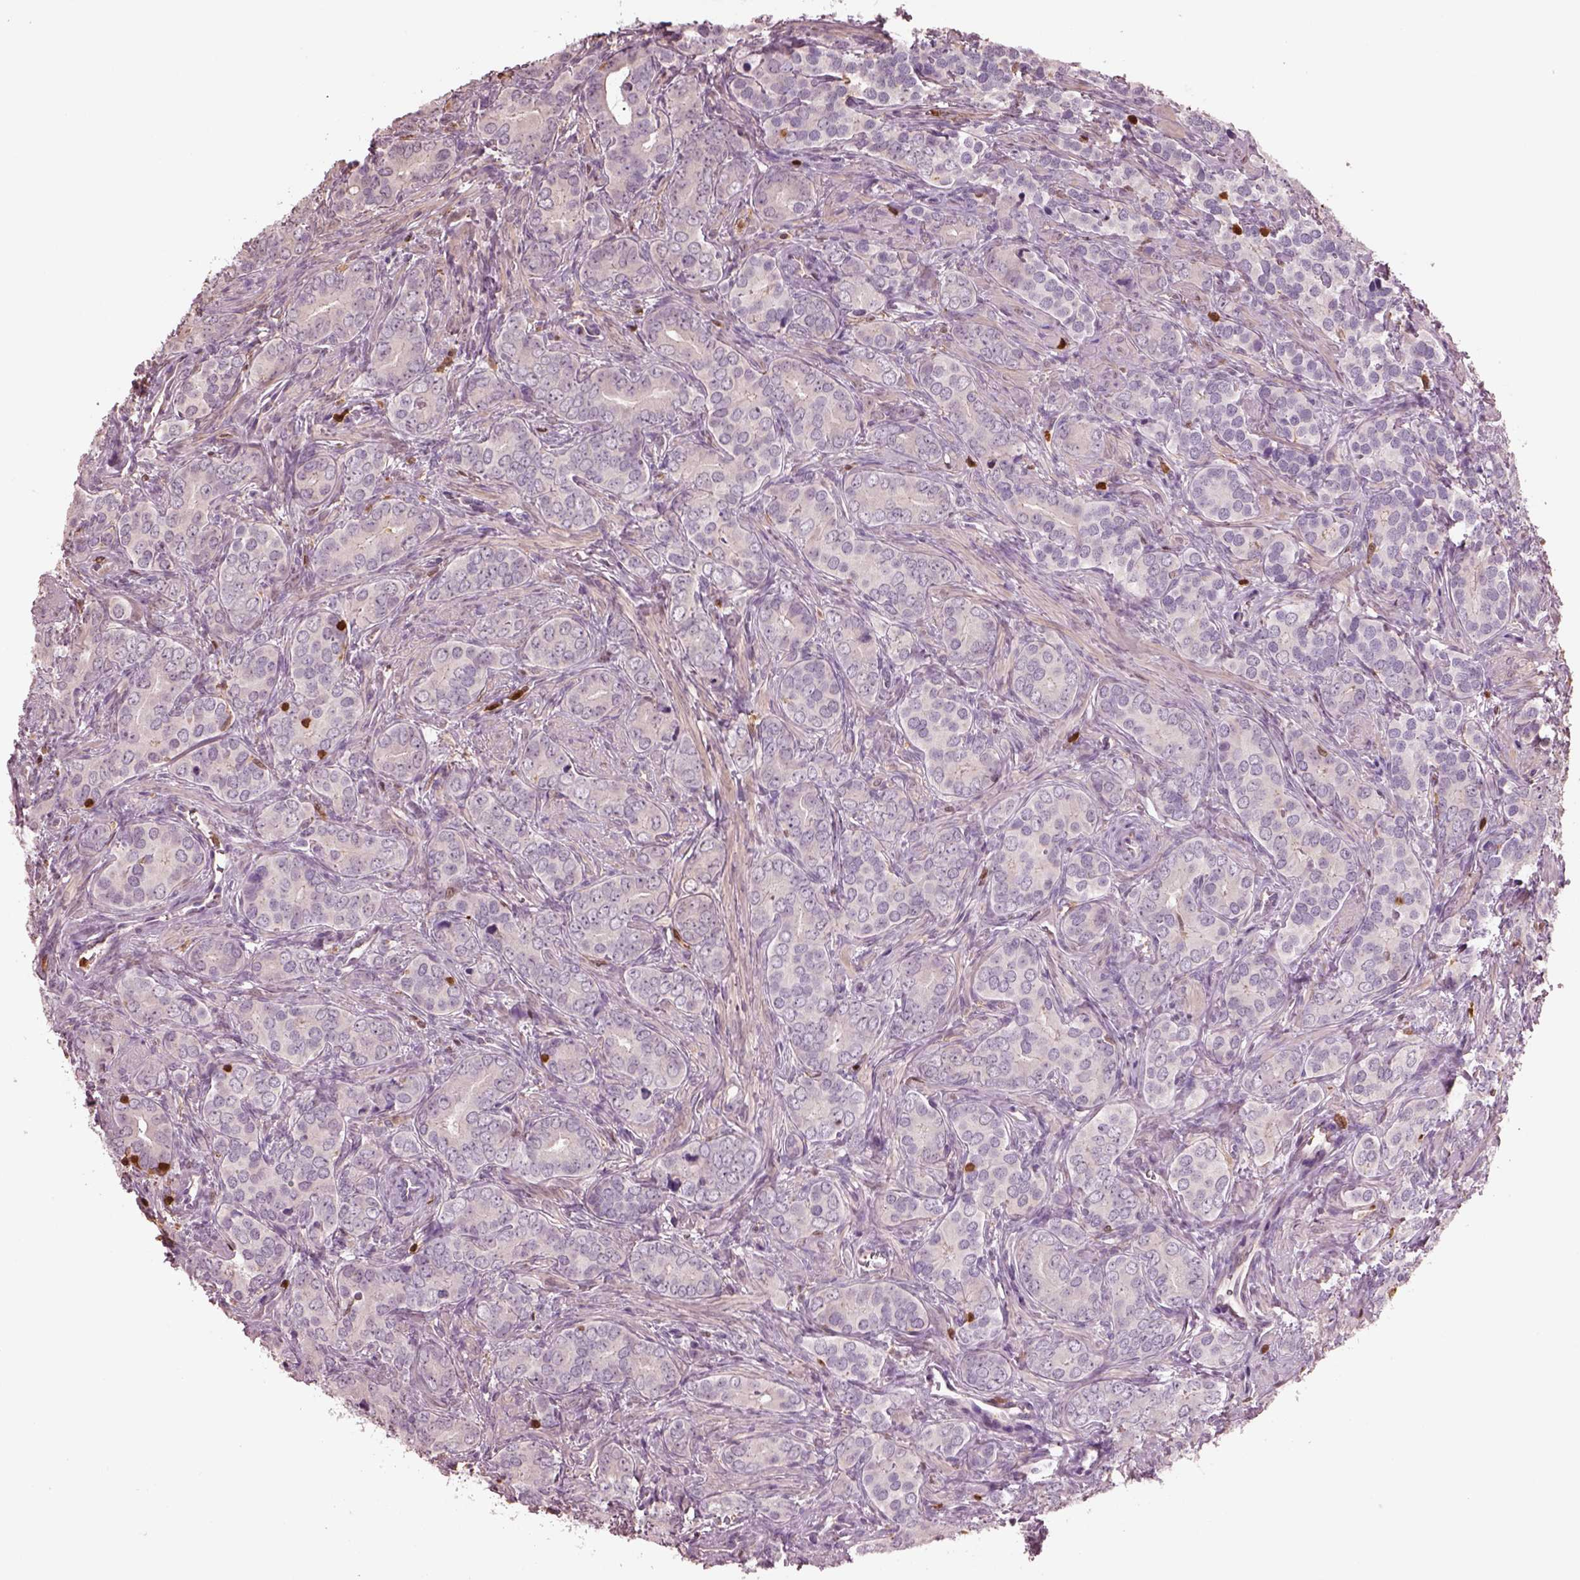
{"staining": {"intensity": "negative", "quantity": "none", "location": "none"}, "tissue": "prostate cancer", "cell_type": "Tumor cells", "image_type": "cancer", "snomed": [{"axis": "morphology", "description": "Adenocarcinoma, High grade"}, {"axis": "topography", "description": "Prostate"}], "caption": "Human high-grade adenocarcinoma (prostate) stained for a protein using immunohistochemistry (IHC) displays no expression in tumor cells.", "gene": "IL31RA", "patient": {"sex": "male", "age": 84}}